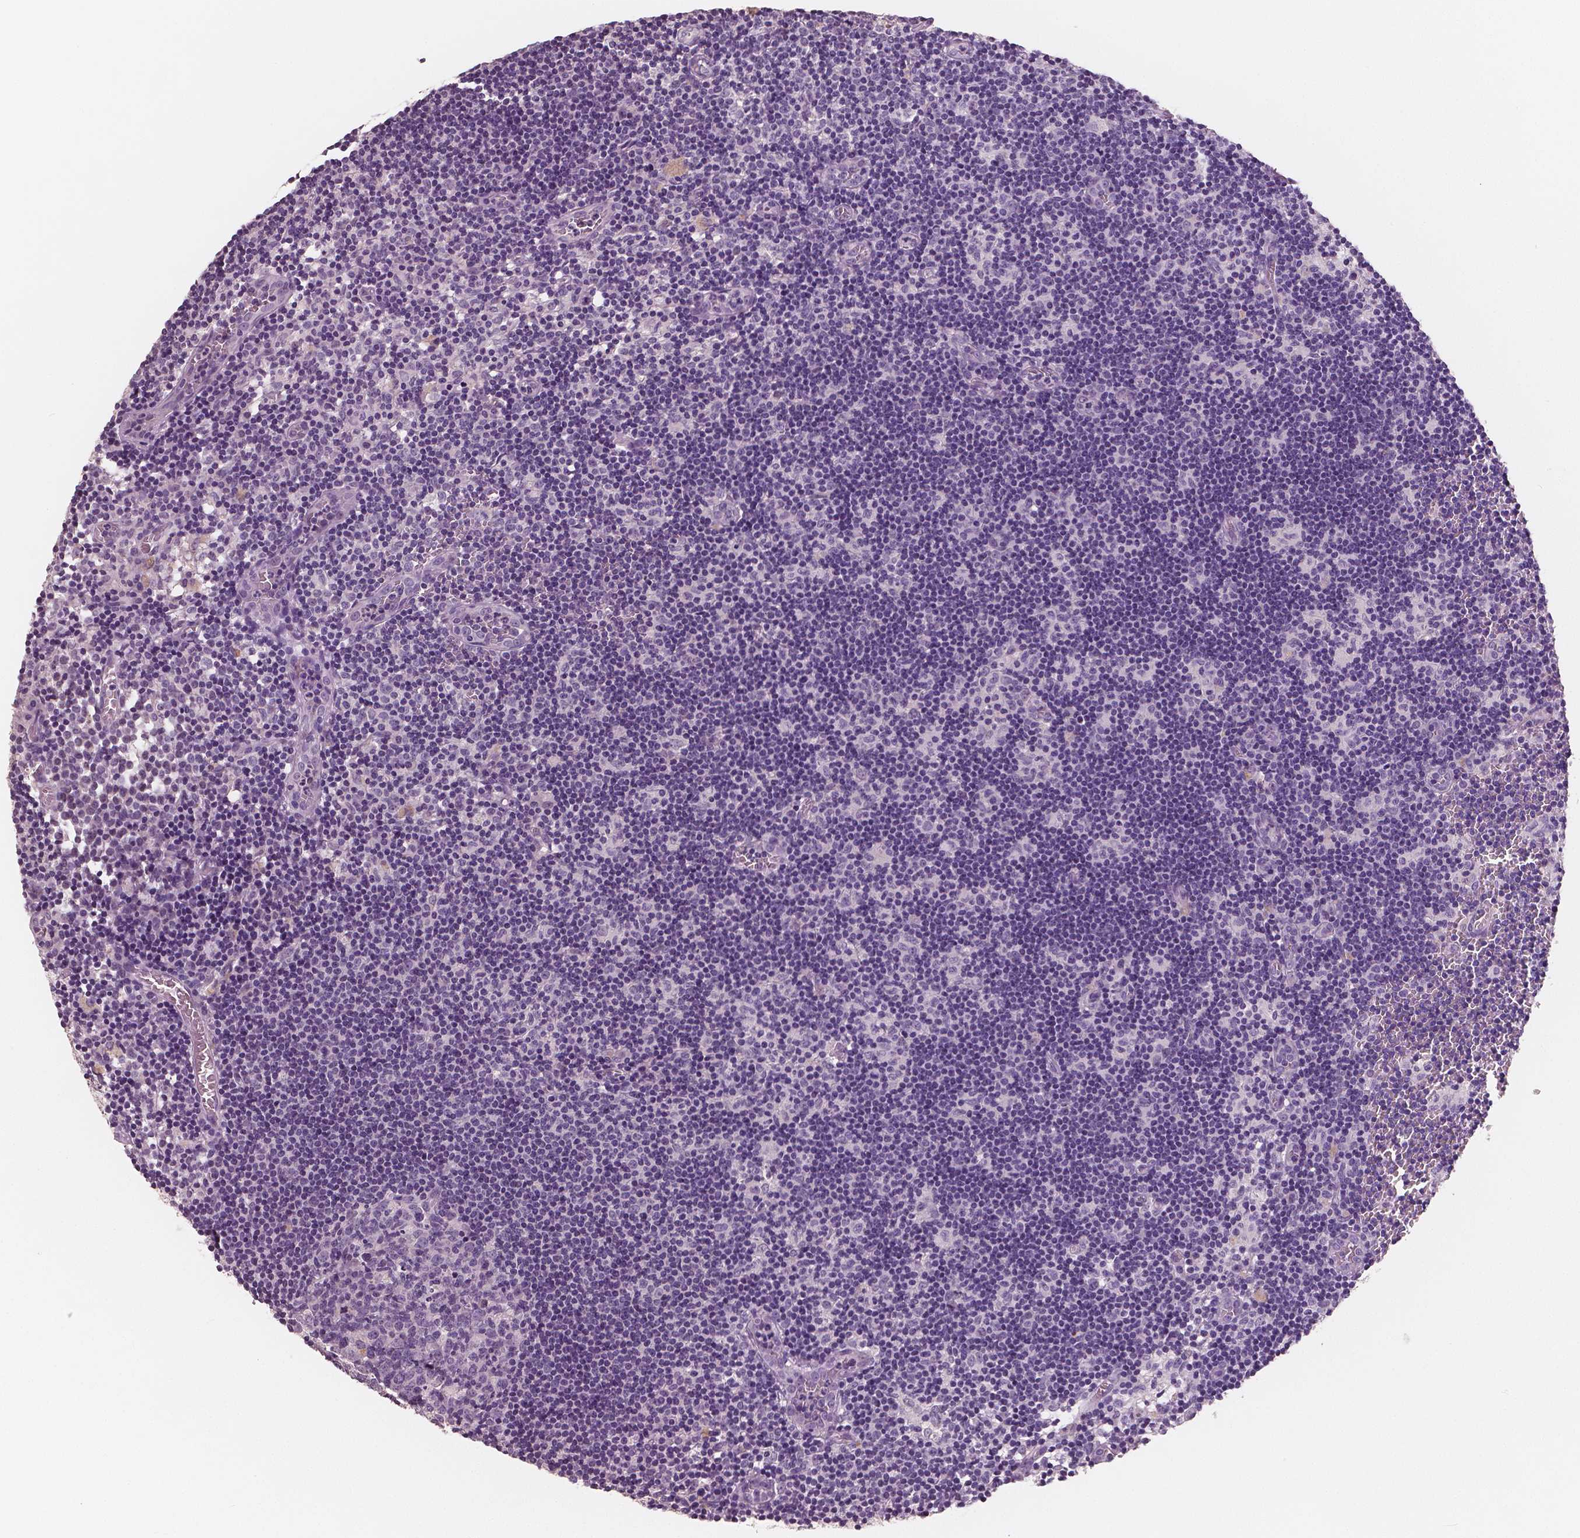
{"staining": {"intensity": "negative", "quantity": "none", "location": "none"}, "tissue": "lymph node", "cell_type": "Germinal center cells", "image_type": "normal", "snomed": [{"axis": "morphology", "description": "Normal tissue, NOS"}, {"axis": "topography", "description": "Lymph node"}], "caption": "Immunohistochemistry of unremarkable lymph node shows no staining in germinal center cells.", "gene": "RNASE7", "patient": {"sex": "female", "age": 52}}